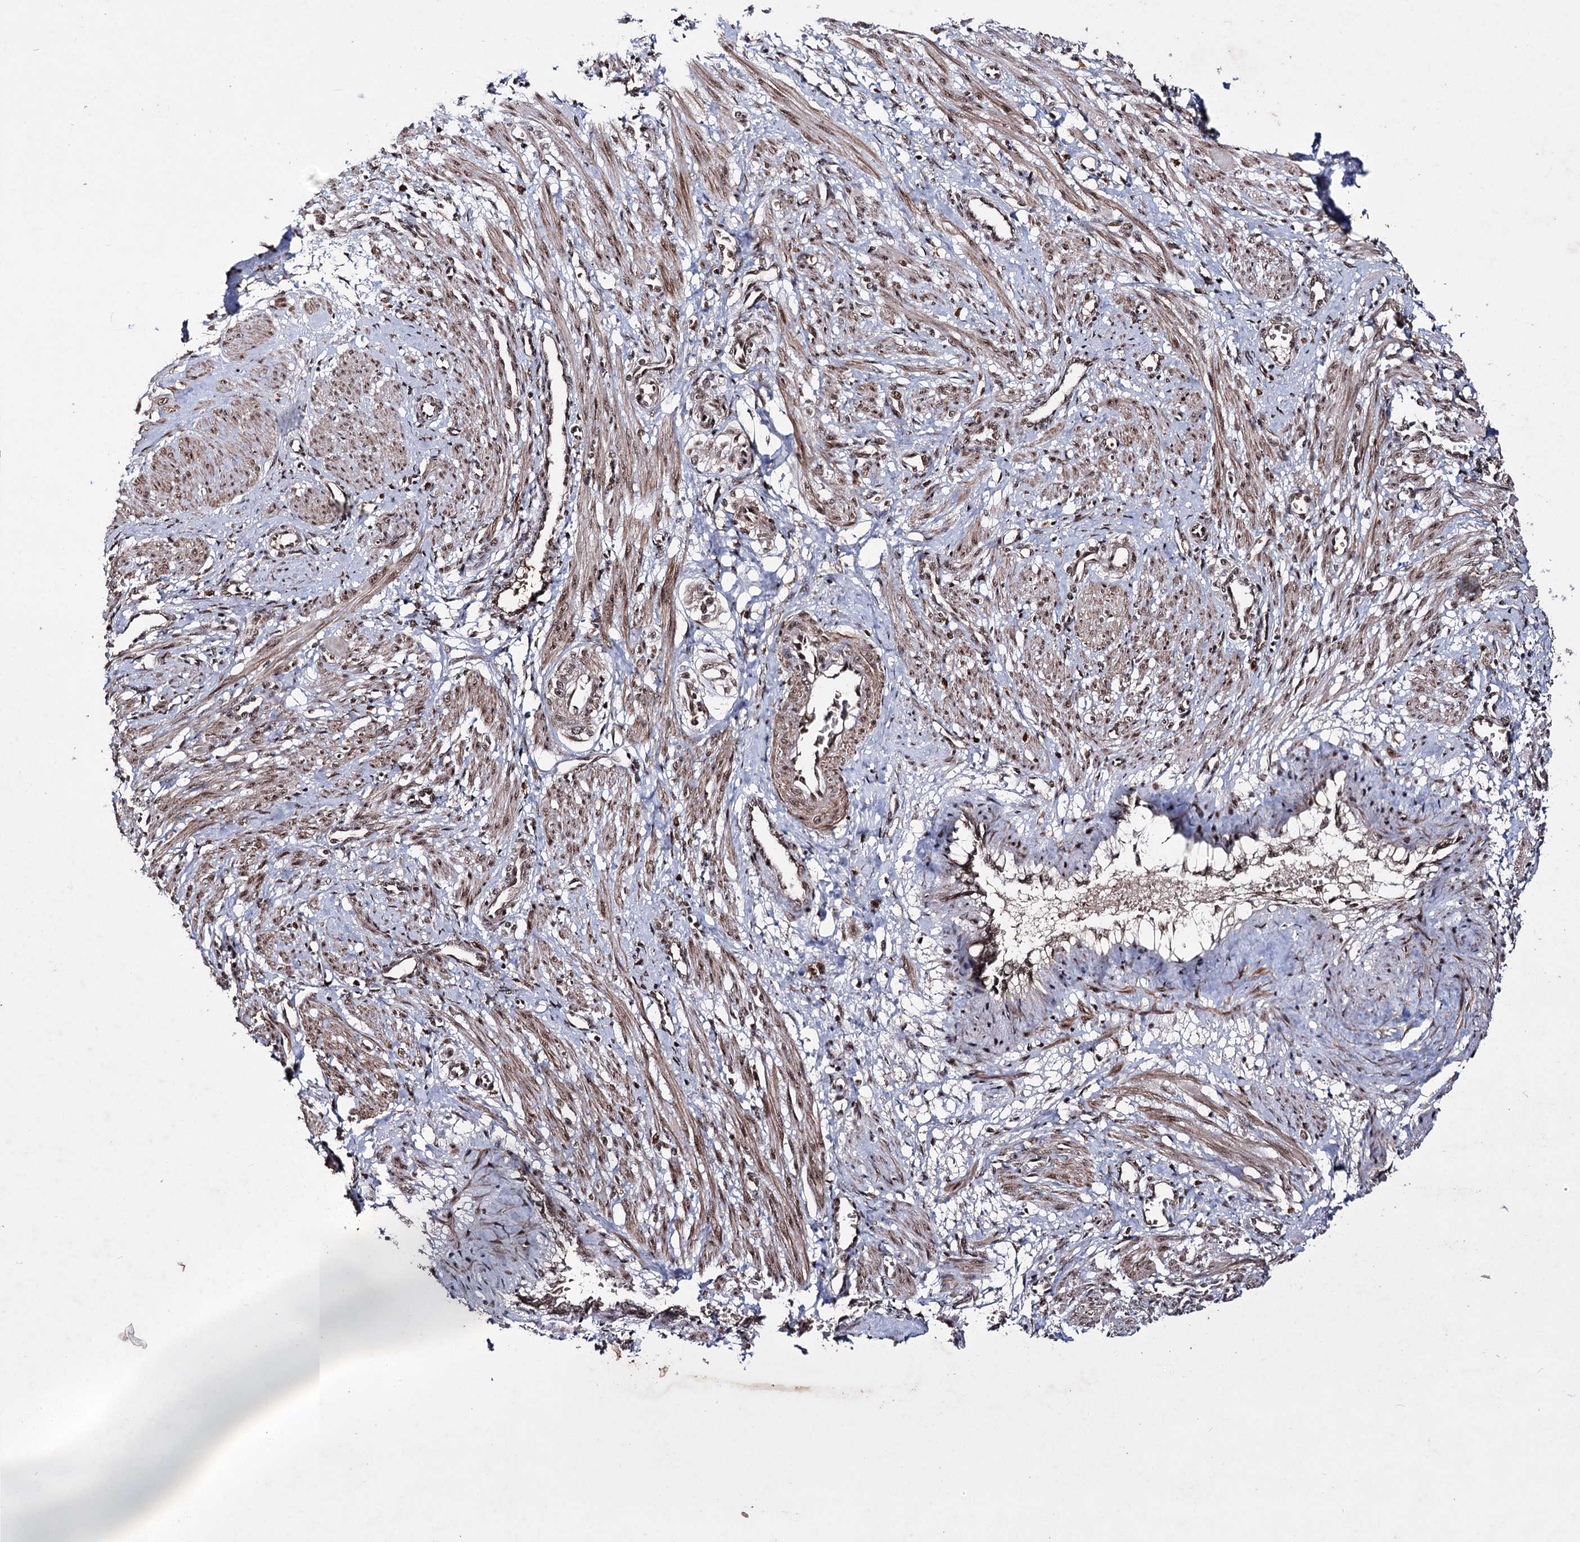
{"staining": {"intensity": "moderate", "quantity": ">75%", "location": "cytoplasmic/membranous,nuclear"}, "tissue": "smooth muscle", "cell_type": "Smooth muscle cells", "image_type": "normal", "snomed": [{"axis": "morphology", "description": "Normal tissue, NOS"}, {"axis": "topography", "description": "Endometrium"}], "caption": "IHC image of normal smooth muscle stained for a protein (brown), which shows medium levels of moderate cytoplasmic/membranous,nuclear staining in approximately >75% of smooth muscle cells.", "gene": "PRPF40A", "patient": {"sex": "female", "age": 33}}